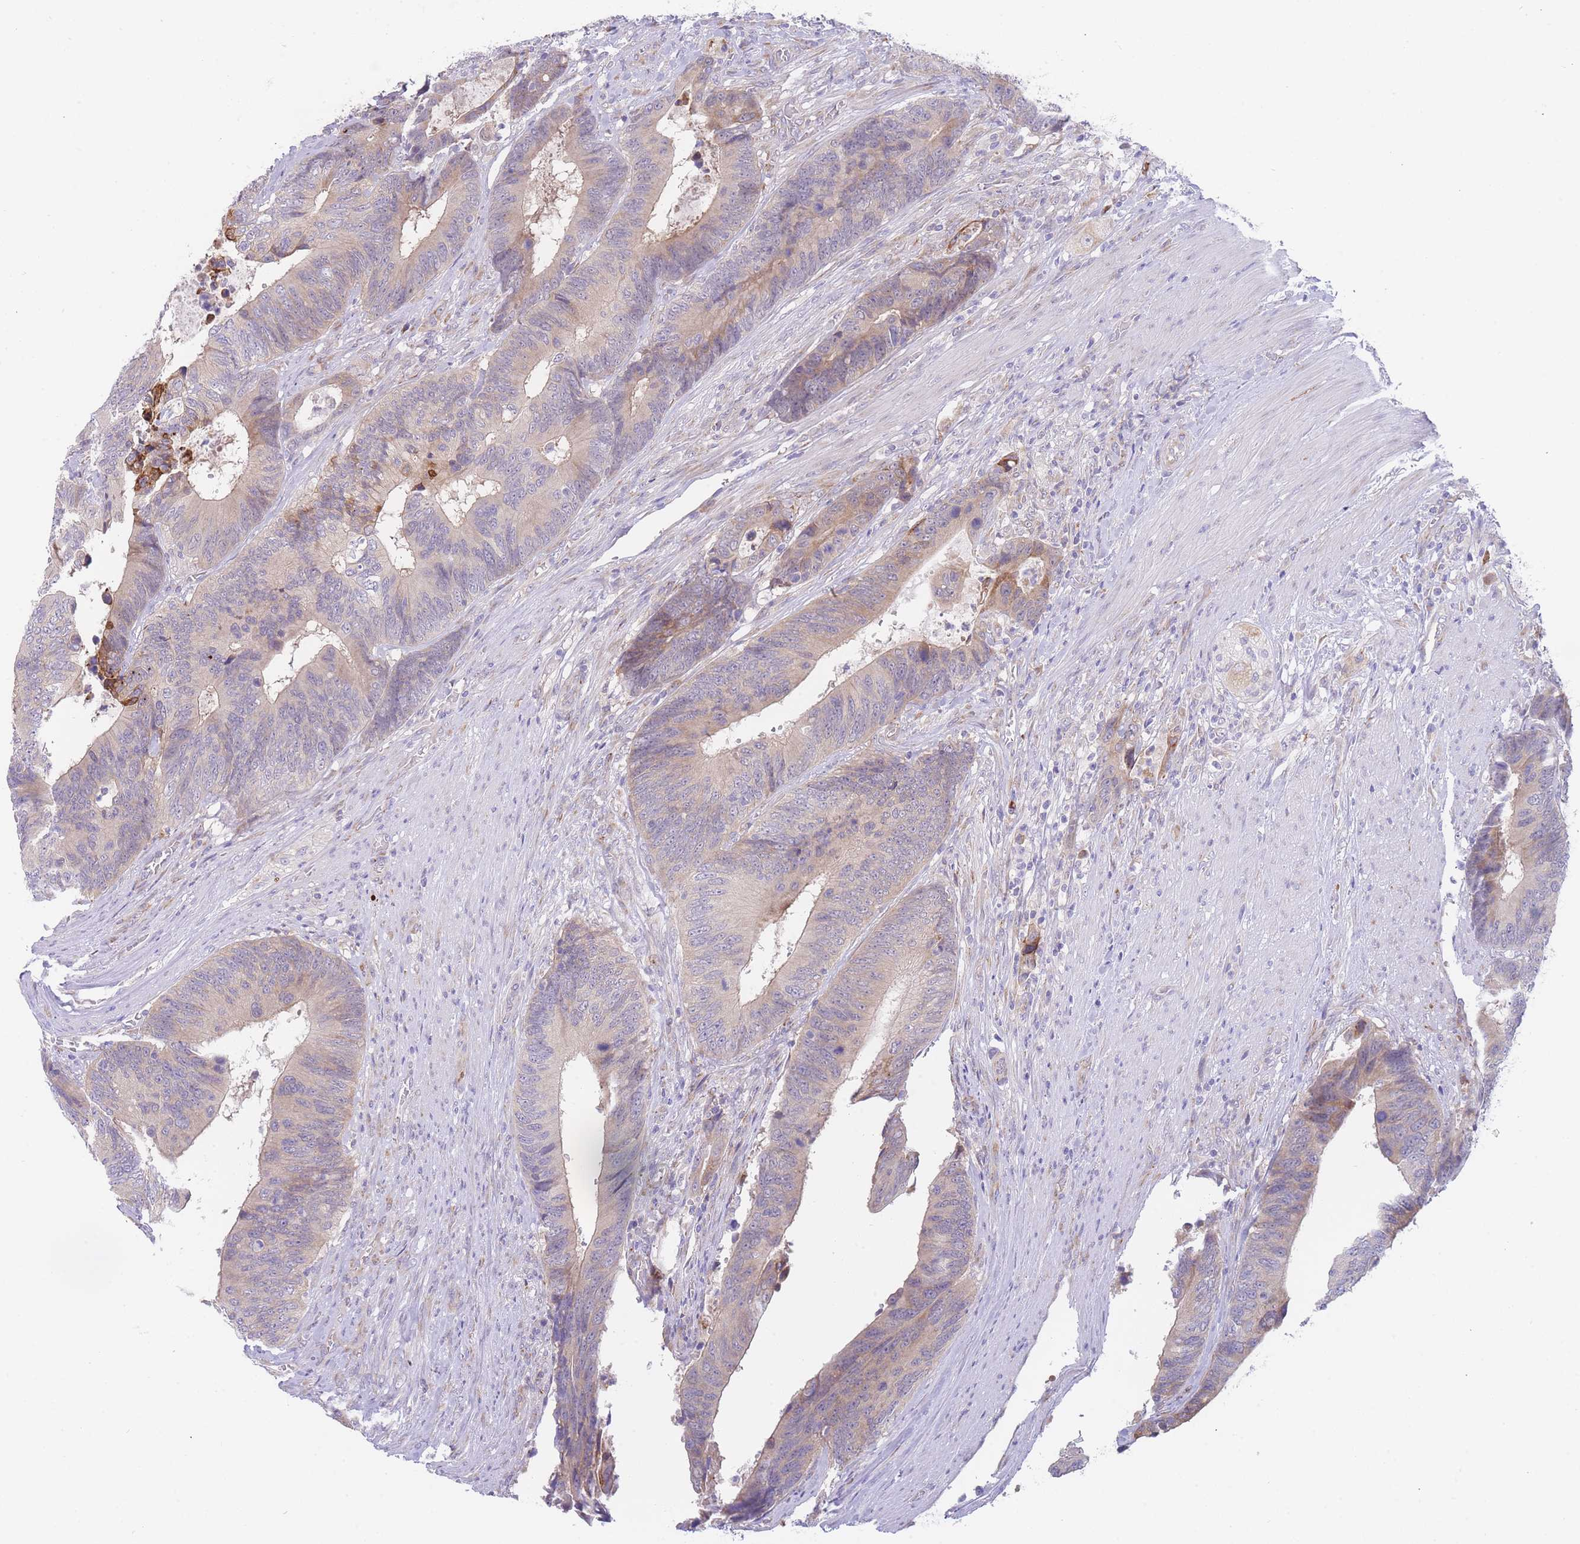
{"staining": {"intensity": "moderate", "quantity": "<25%", "location": "cytoplasmic/membranous"}, "tissue": "colorectal cancer", "cell_type": "Tumor cells", "image_type": "cancer", "snomed": [{"axis": "morphology", "description": "Adenocarcinoma, NOS"}, {"axis": "topography", "description": "Colon"}], "caption": "Human colorectal adenocarcinoma stained with a brown dye displays moderate cytoplasmic/membranous positive expression in approximately <25% of tumor cells.", "gene": "ZNF510", "patient": {"sex": "male", "age": 87}}